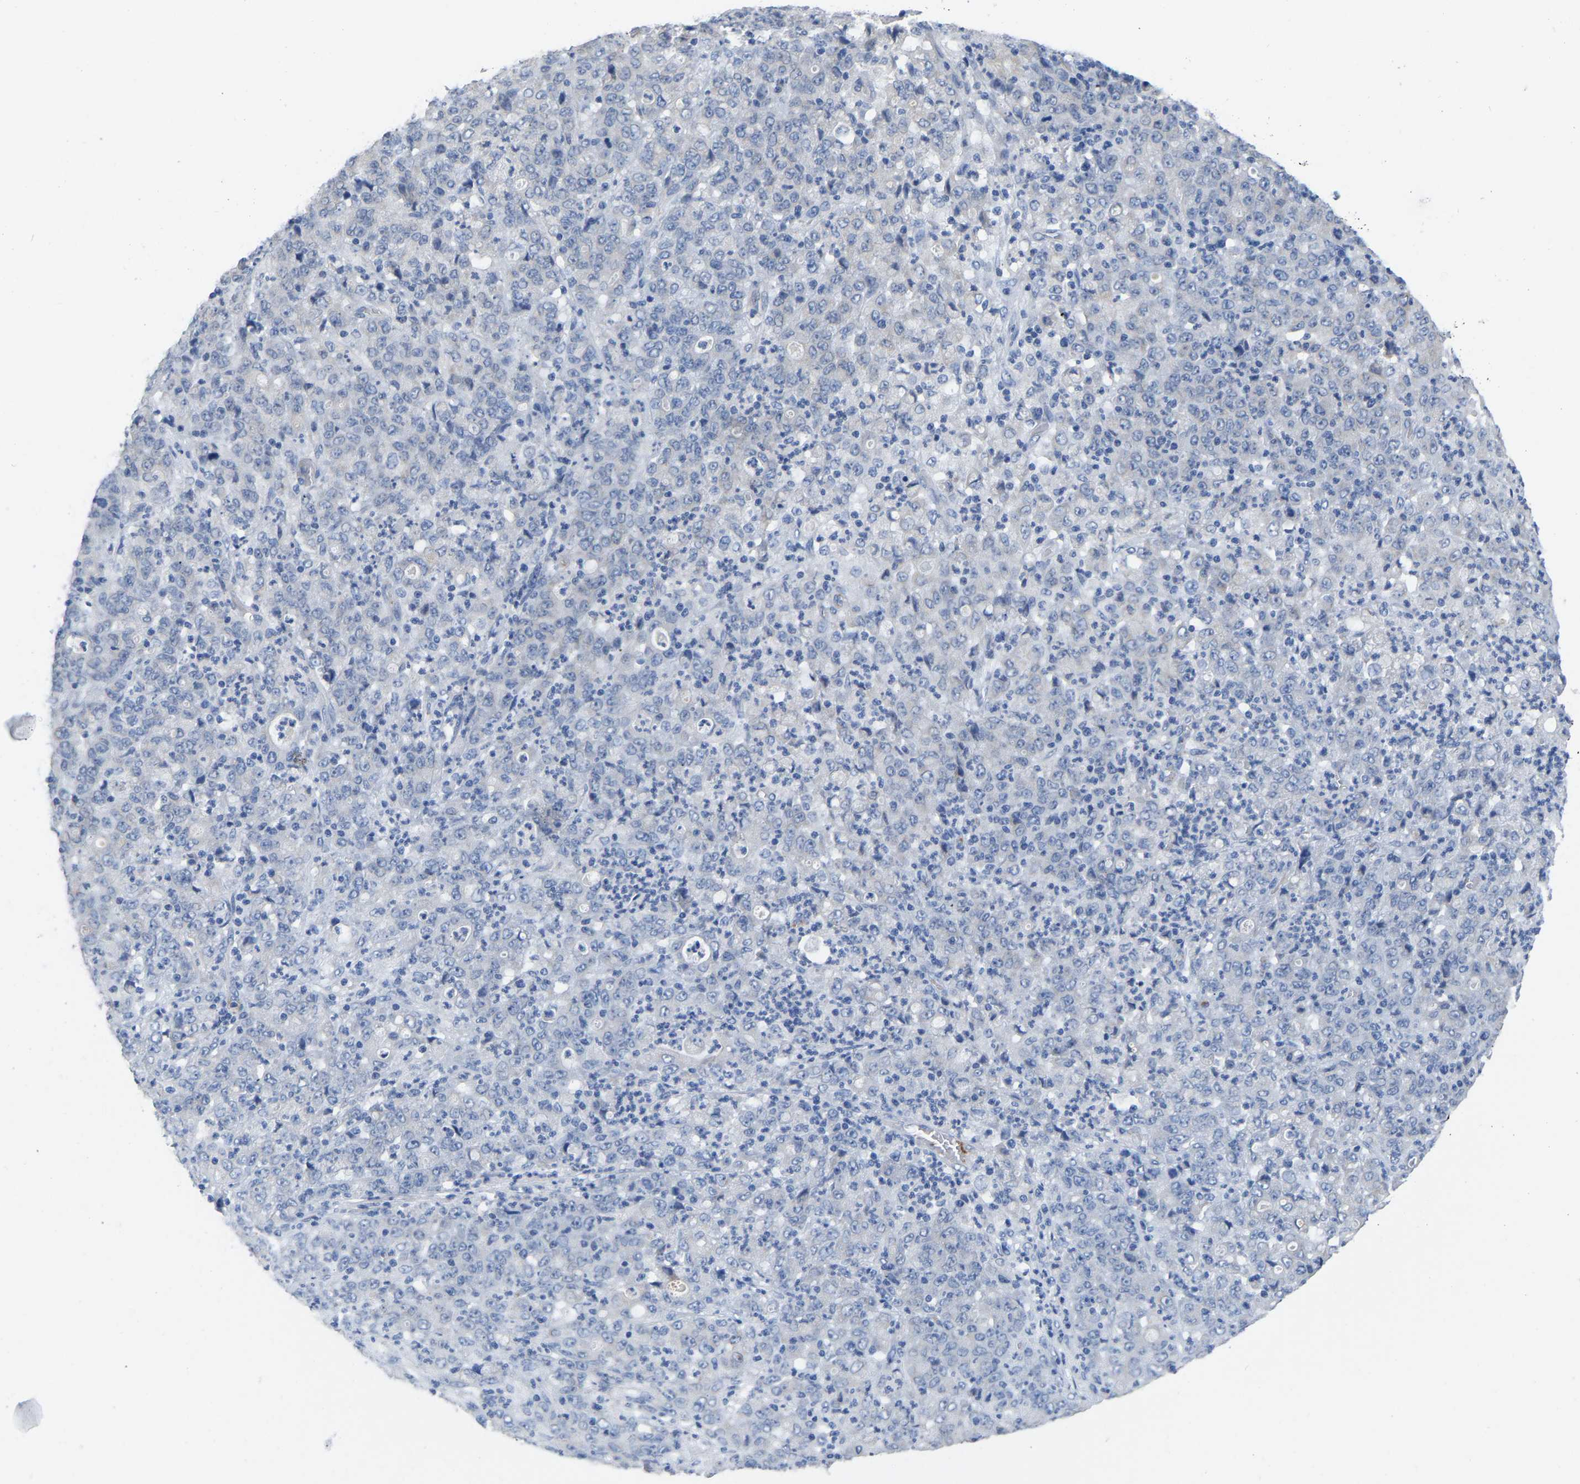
{"staining": {"intensity": "negative", "quantity": "none", "location": "none"}, "tissue": "stomach cancer", "cell_type": "Tumor cells", "image_type": "cancer", "snomed": [{"axis": "morphology", "description": "Adenocarcinoma, NOS"}, {"axis": "topography", "description": "Stomach, lower"}], "caption": "Stomach cancer (adenocarcinoma) was stained to show a protein in brown. There is no significant expression in tumor cells.", "gene": "ULBP2", "patient": {"sex": "female", "age": 71}}